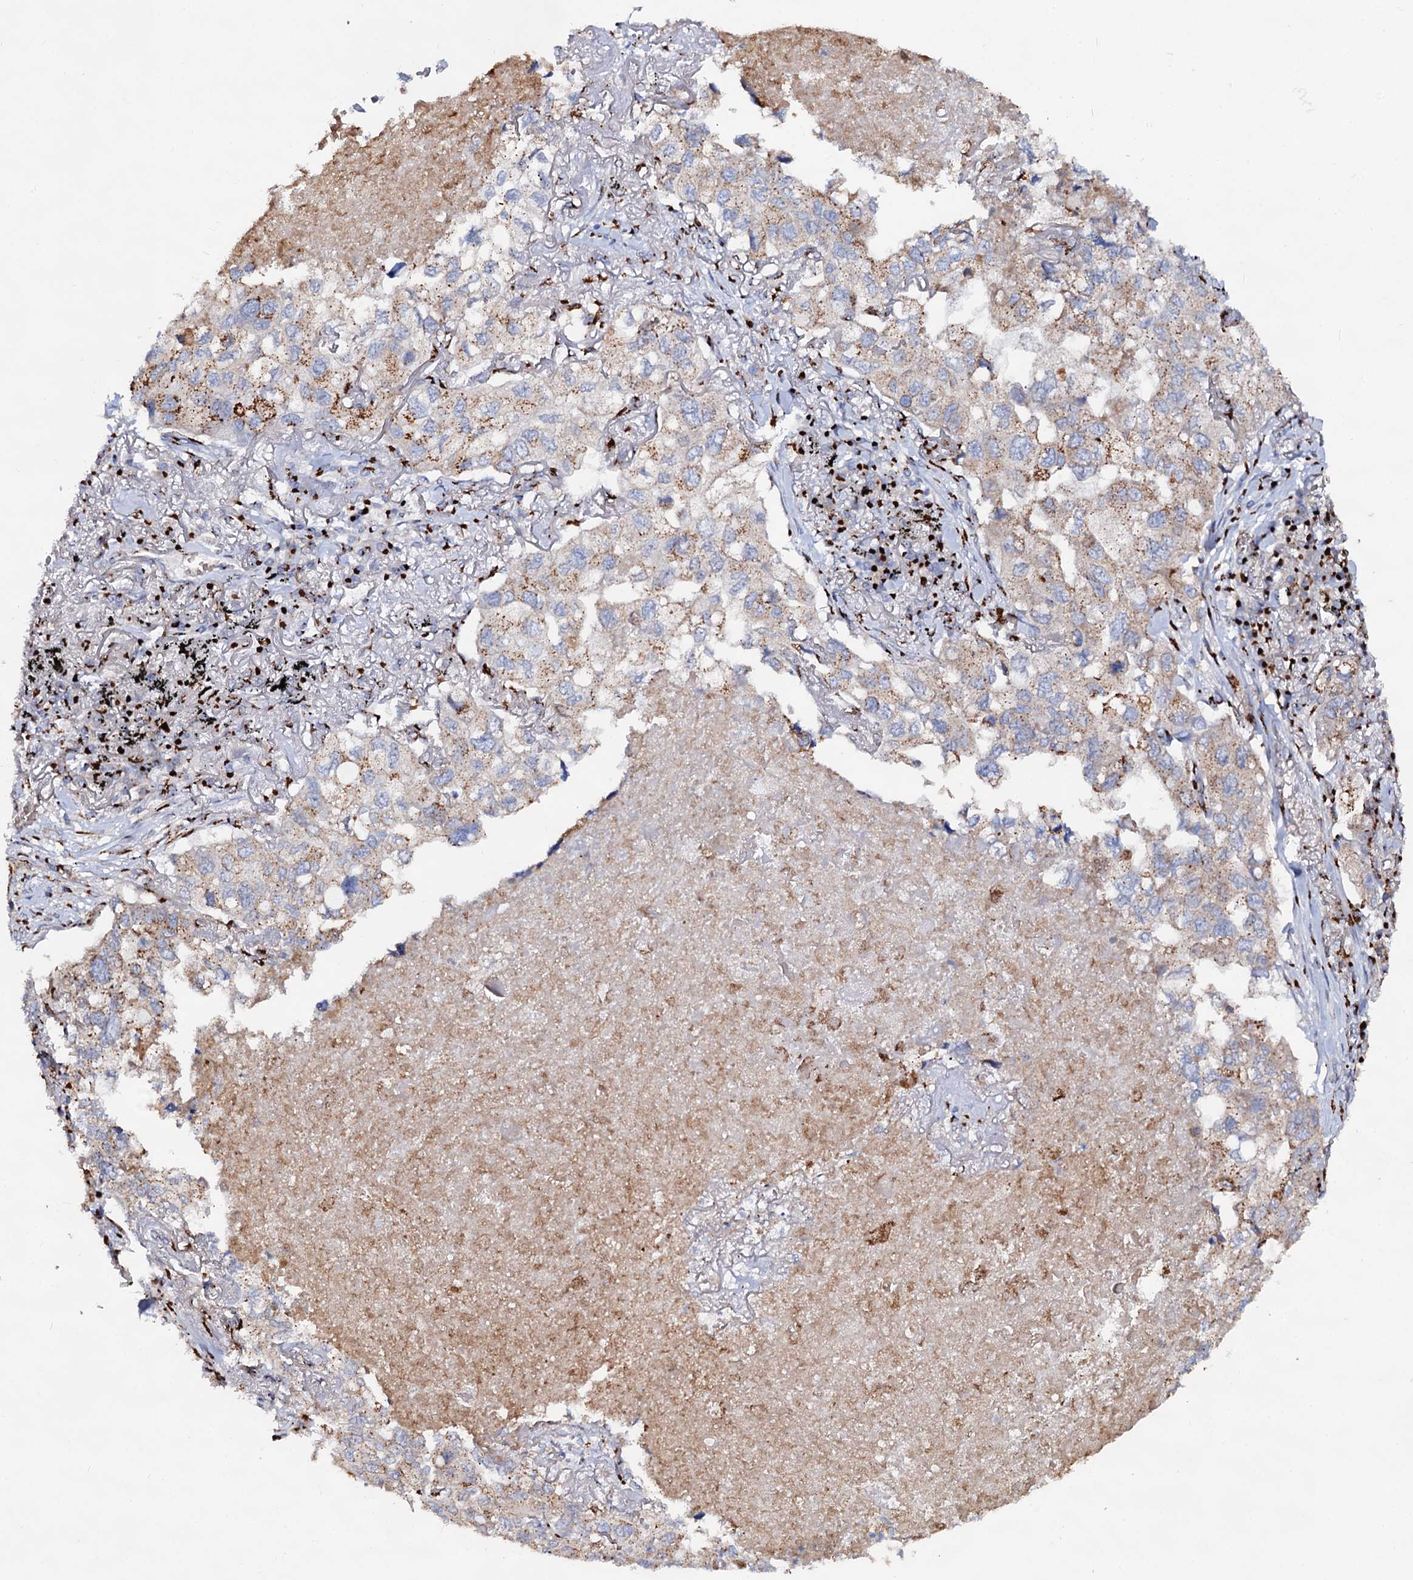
{"staining": {"intensity": "moderate", "quantity": "25%-75%", "location": "cytoplasmic/membranous"}, "tissue": "lung cancer", "cell_type": "Tumor cells", "image_type": "cancer", "snomed": [{"axis": "morphology", "description": "Adenocarcinoma, NOS"}, {"axis": "topography", "description": "Lung"}], "caption": "Approximately 25%-75% of tumor cells in human lung cancer exhibit moderate cytoplasmic/membranous protein expression as visualized by brown immunohistochemical staining.", "gene": "TM9SF3", "patient": {"sex": "male", "age": 65}}